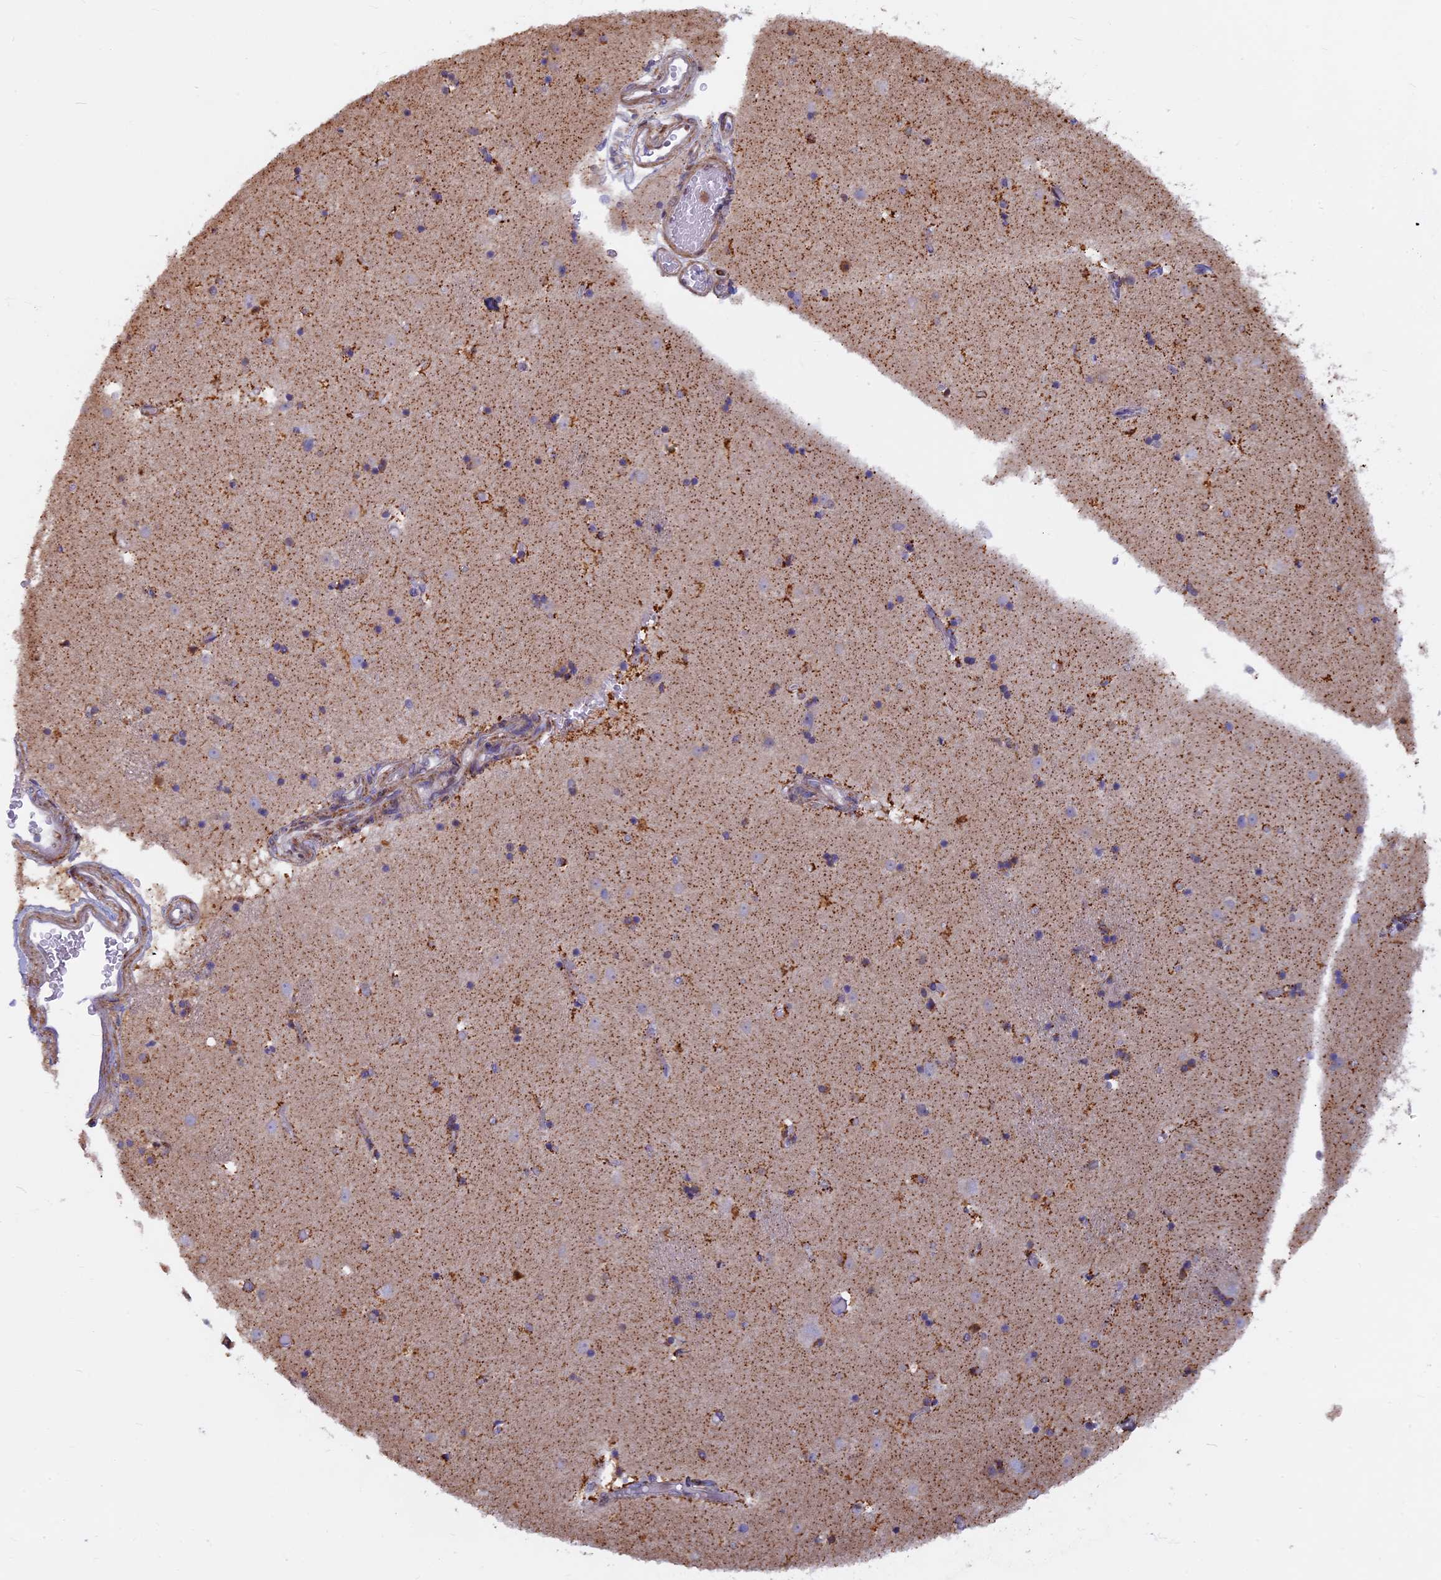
{"staining": {"intensity": "weak", "quantity": "25%-75%", "location": "cytoplasmic/membranous"}, "tissue": "caudate", "cell_type": "Glial cells", "image_type": "normal", "snomed": [{"axis": "morphology", "description": "Normal tissue, NOS"}, {"axis": "topography", "description": "Lateral ventricle wall"}], "caption": "An immunohistochemistry photomicrograph of unremarkable tissue is shown. Protein staining in brown shows weak cytoplasmic/membranous positivity in caudate within glial cells.", "gene": "ACSS1", "patient": {"sex": "female", "age": 52}}